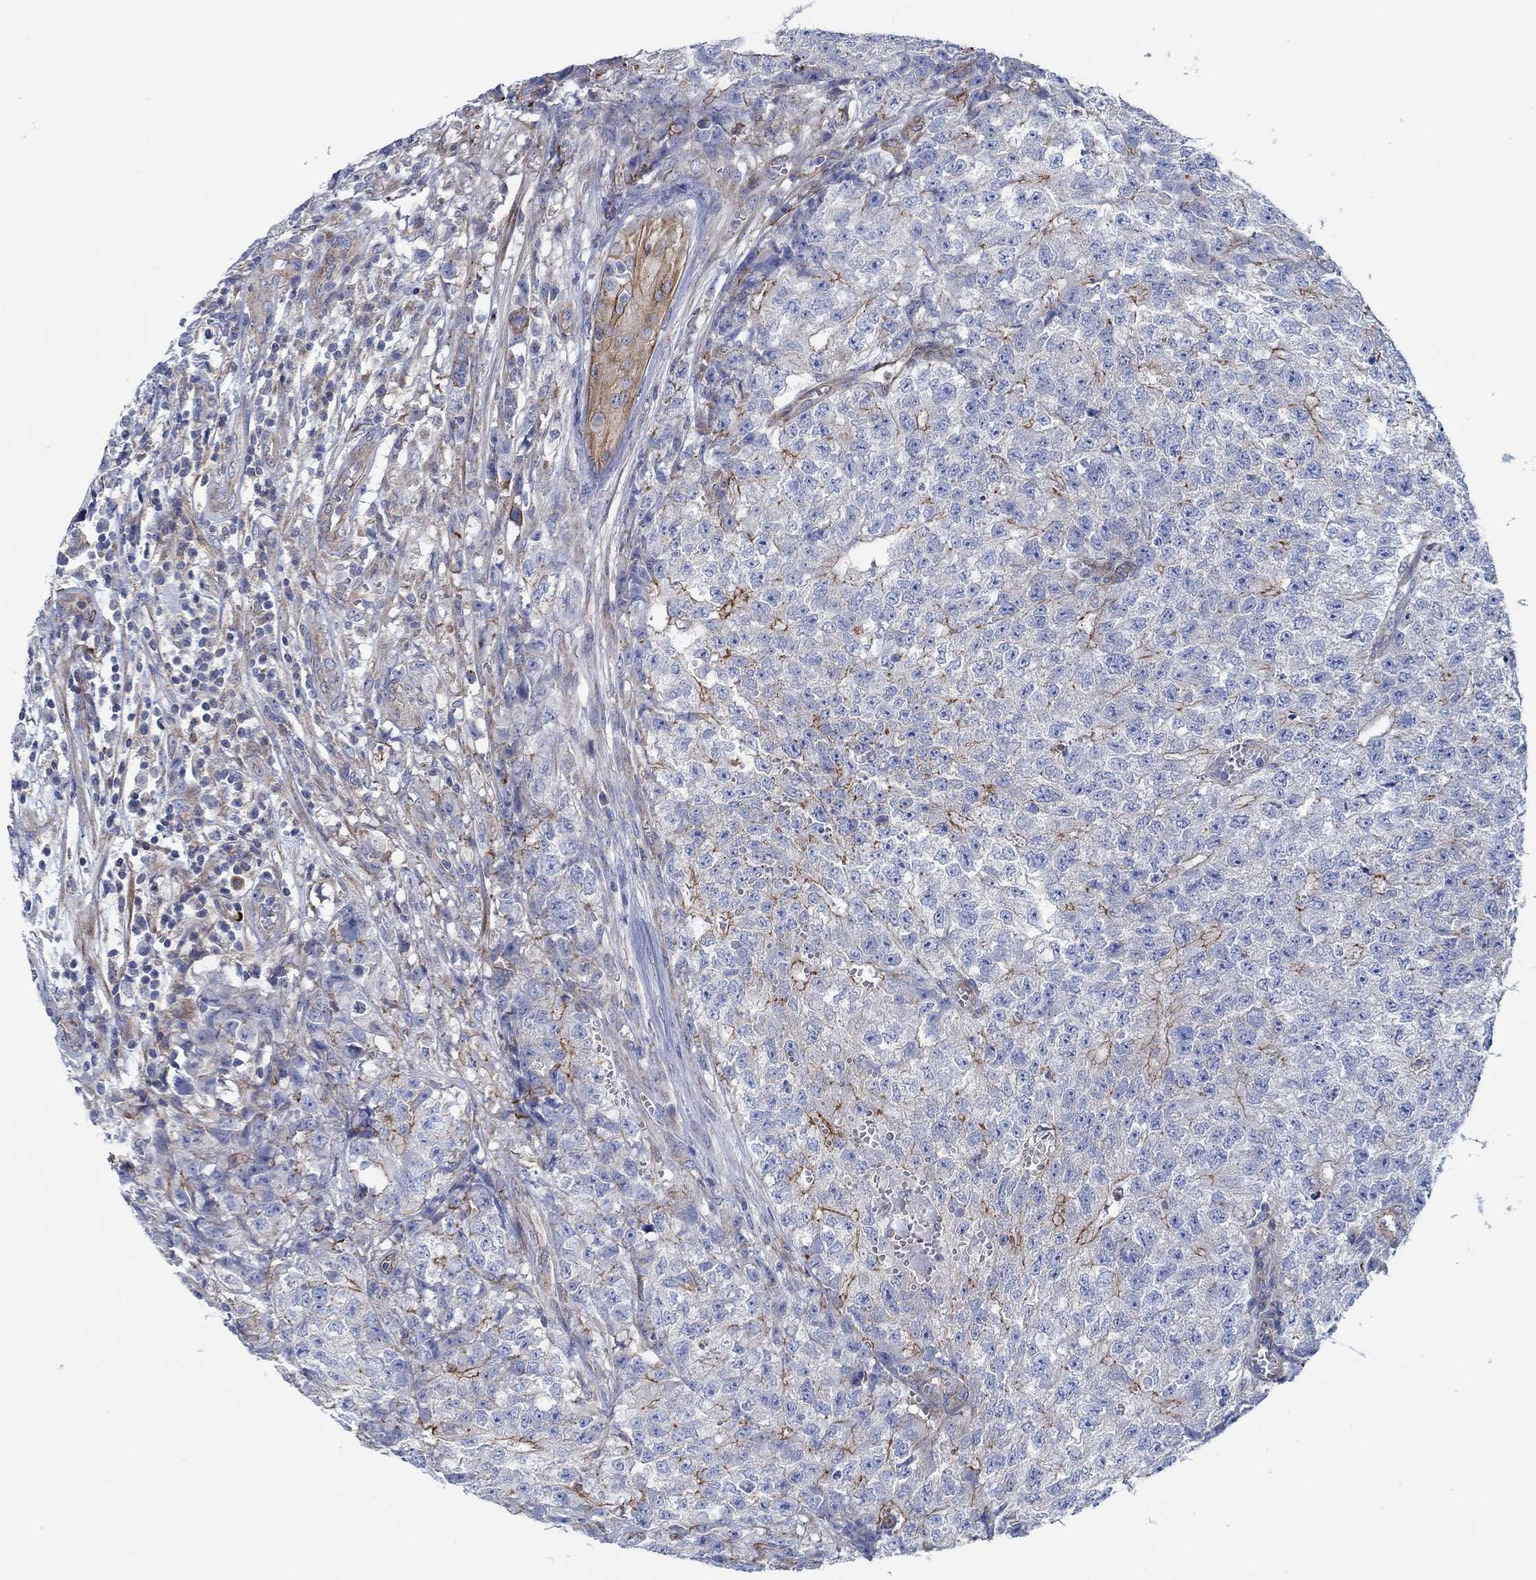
{"staining": {"intensity": "strong", "quantity": "<25%", "location": "cytoplasmic/membranous"}, "tissue": "testis cancer", "cell_type": "Tumor cells", "image_type": "cancer", "snomed": [{"axis": "morphology", "description": "Seminoma, NOS"}, {"axis": "morphology", "description": "Carcinoma, Embryonal, NOS"}, {"axis": "topography", "description": "Testis"}], "caption": "Seminoma (testis) stained with a protein marker exhibits strong staining in tumor cells.", "gene": "FMN1", "patient": {"sex": "male", "age": 22}}